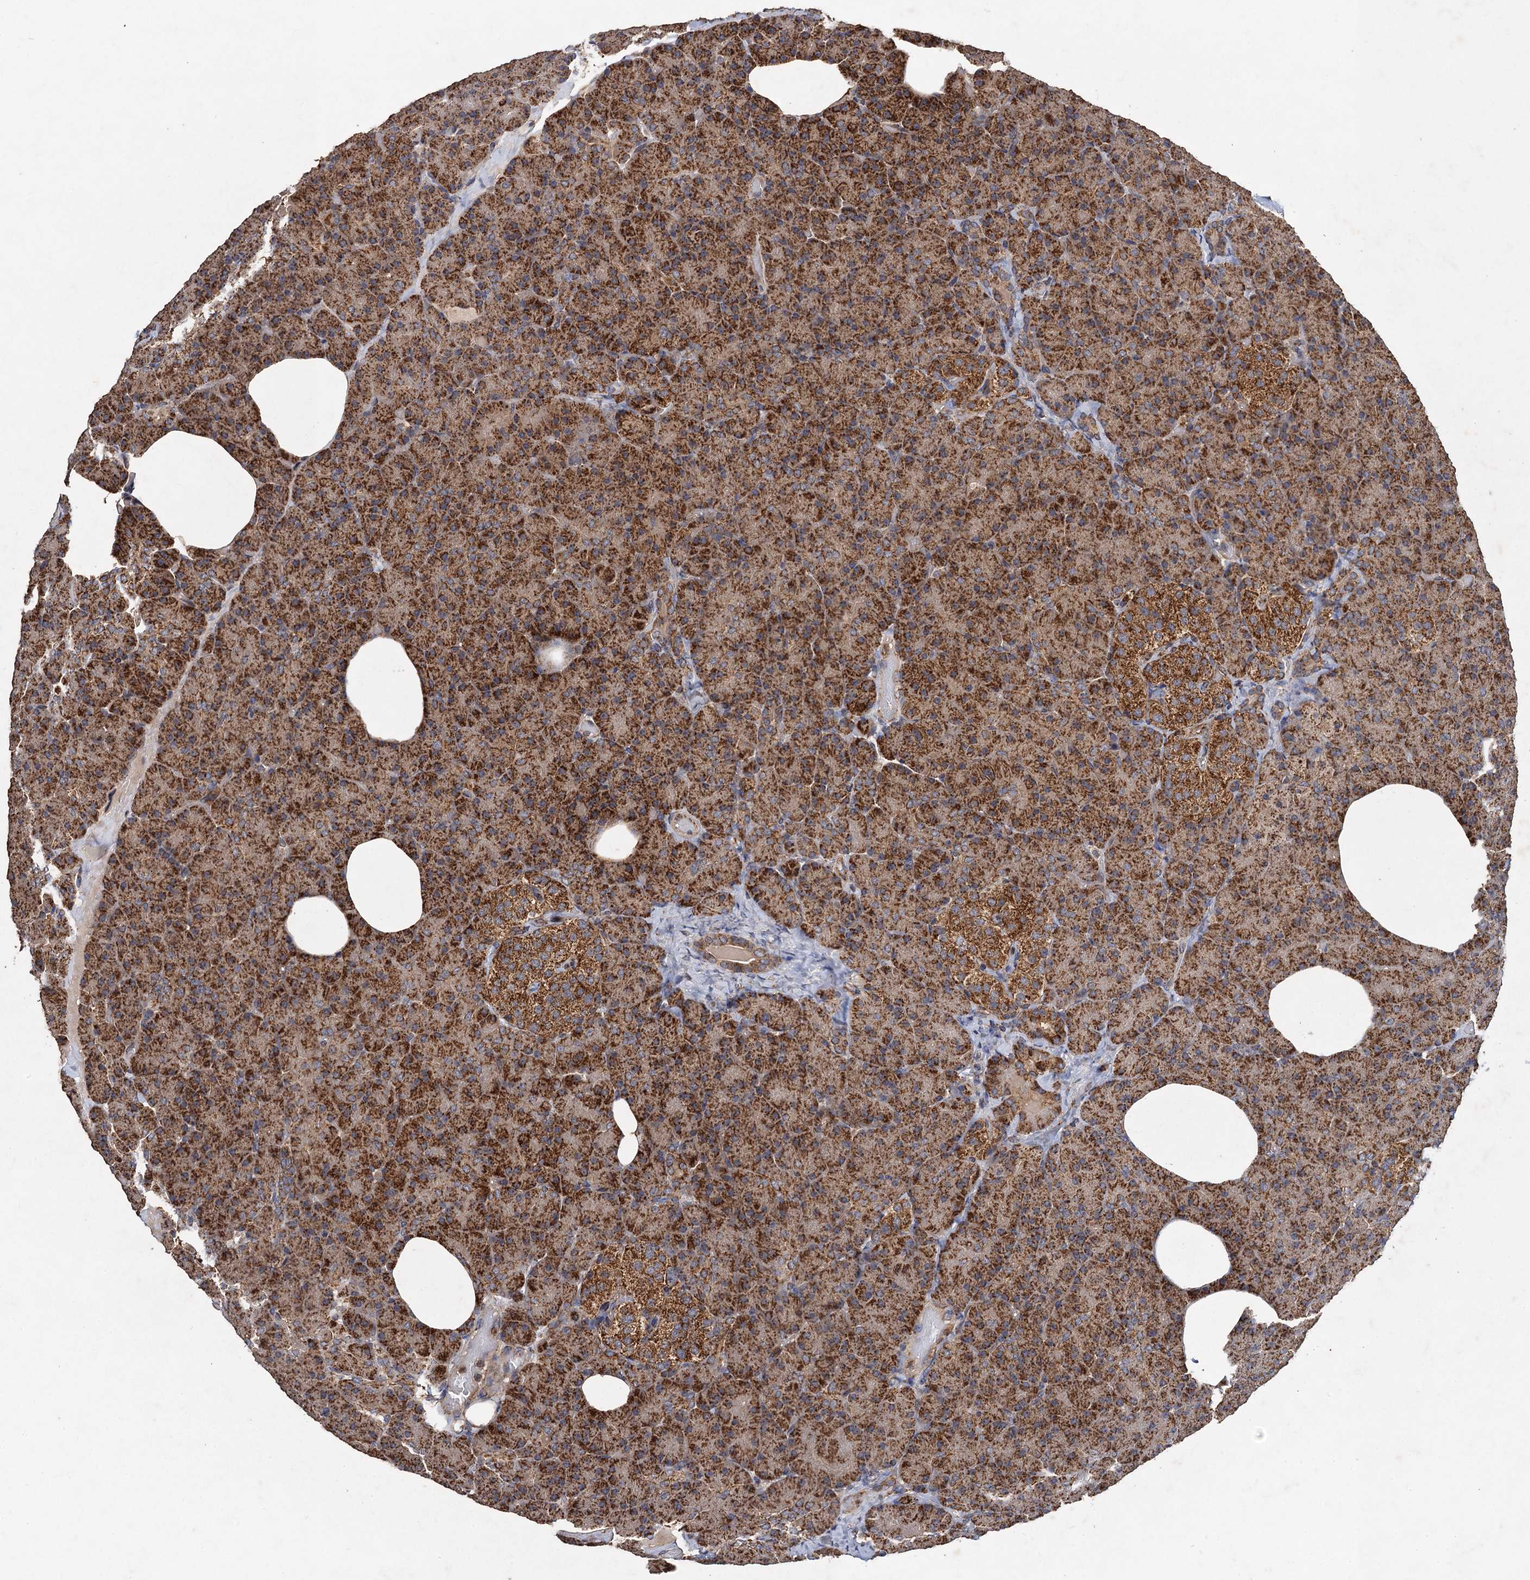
{"staining": {"intensity": "strong", "quantity": ">75%", "location": "cytoplasmic/membranous"}, "tissue": "pancreas", "cell_type": "Exocrine glandular cells", "image_type": "normal", "snomed": [{"axis": "morphology", "description": "Normal tissue, NOS"}, {"axis": "morphology", "description": "Carcinoid, malignant, NOS"}, {"axis": "topography", "description": "Pancreas"}], "caption": "DAB immunohistochemical staining of unremarkable human pancreas displays strong cytoplasmic/membranous protein positivity in about >75% of exocrine glandular cells.", "gene": "NDUFA13", "patient": {"sex": "female", "age": 35}}